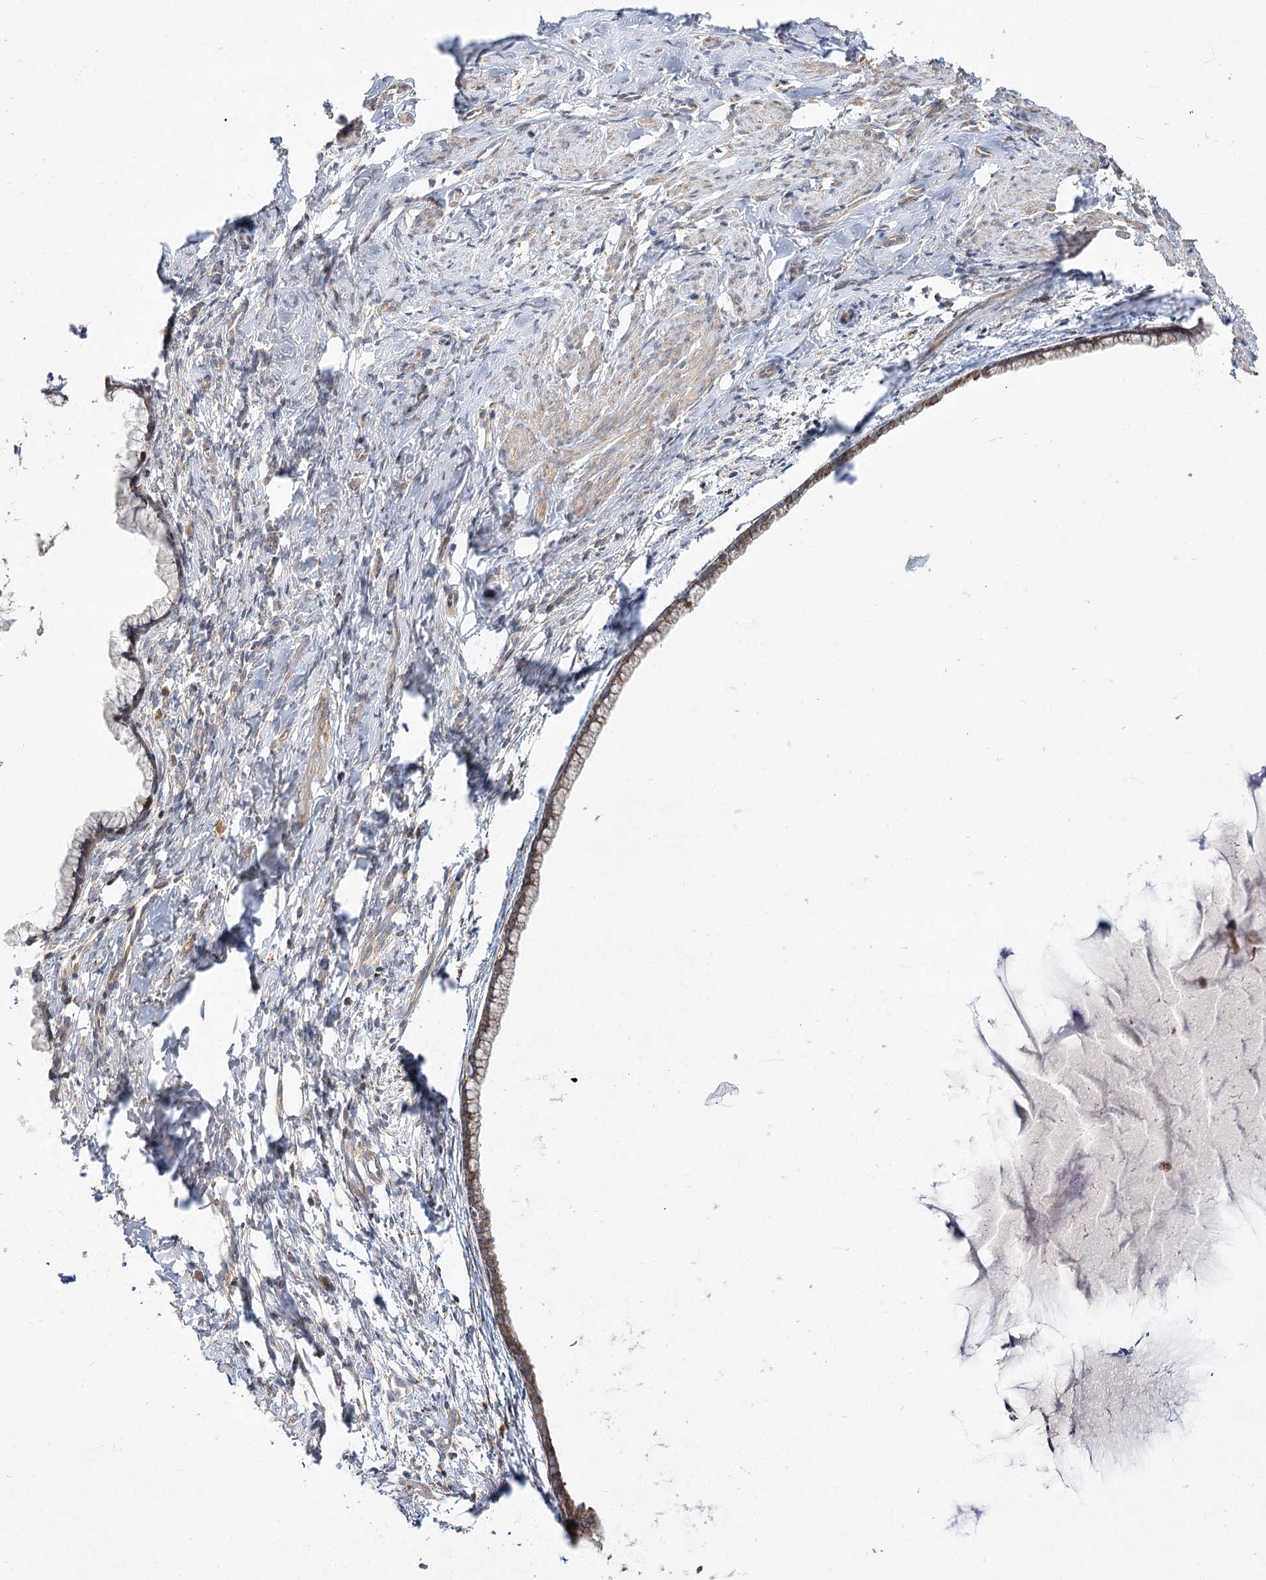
{"staining": {"intensity": "moderate", "quantity": ">75%", "location": "cytoplasmic/membranous"}, "tissue": "cervix", "cell_type": "Glandular cells", "image_type": "normal", "snomed": [{"axis": "morphology", "description": "Normal tissue, NOS"}, {"axis": "topography", "description": "Cervix"}], "caption": "Brown immunohistochemical staining in benign human cervix shows moderate cytoplasmic/membranous expression in approximately >75% of glandular cells. (DAB (3,3'-diaminobenzidine) IHC with brightfield microscopy, high magnification).", "gene": "ZFYVE16", "patient": {"sex": "female", "age": 75}}